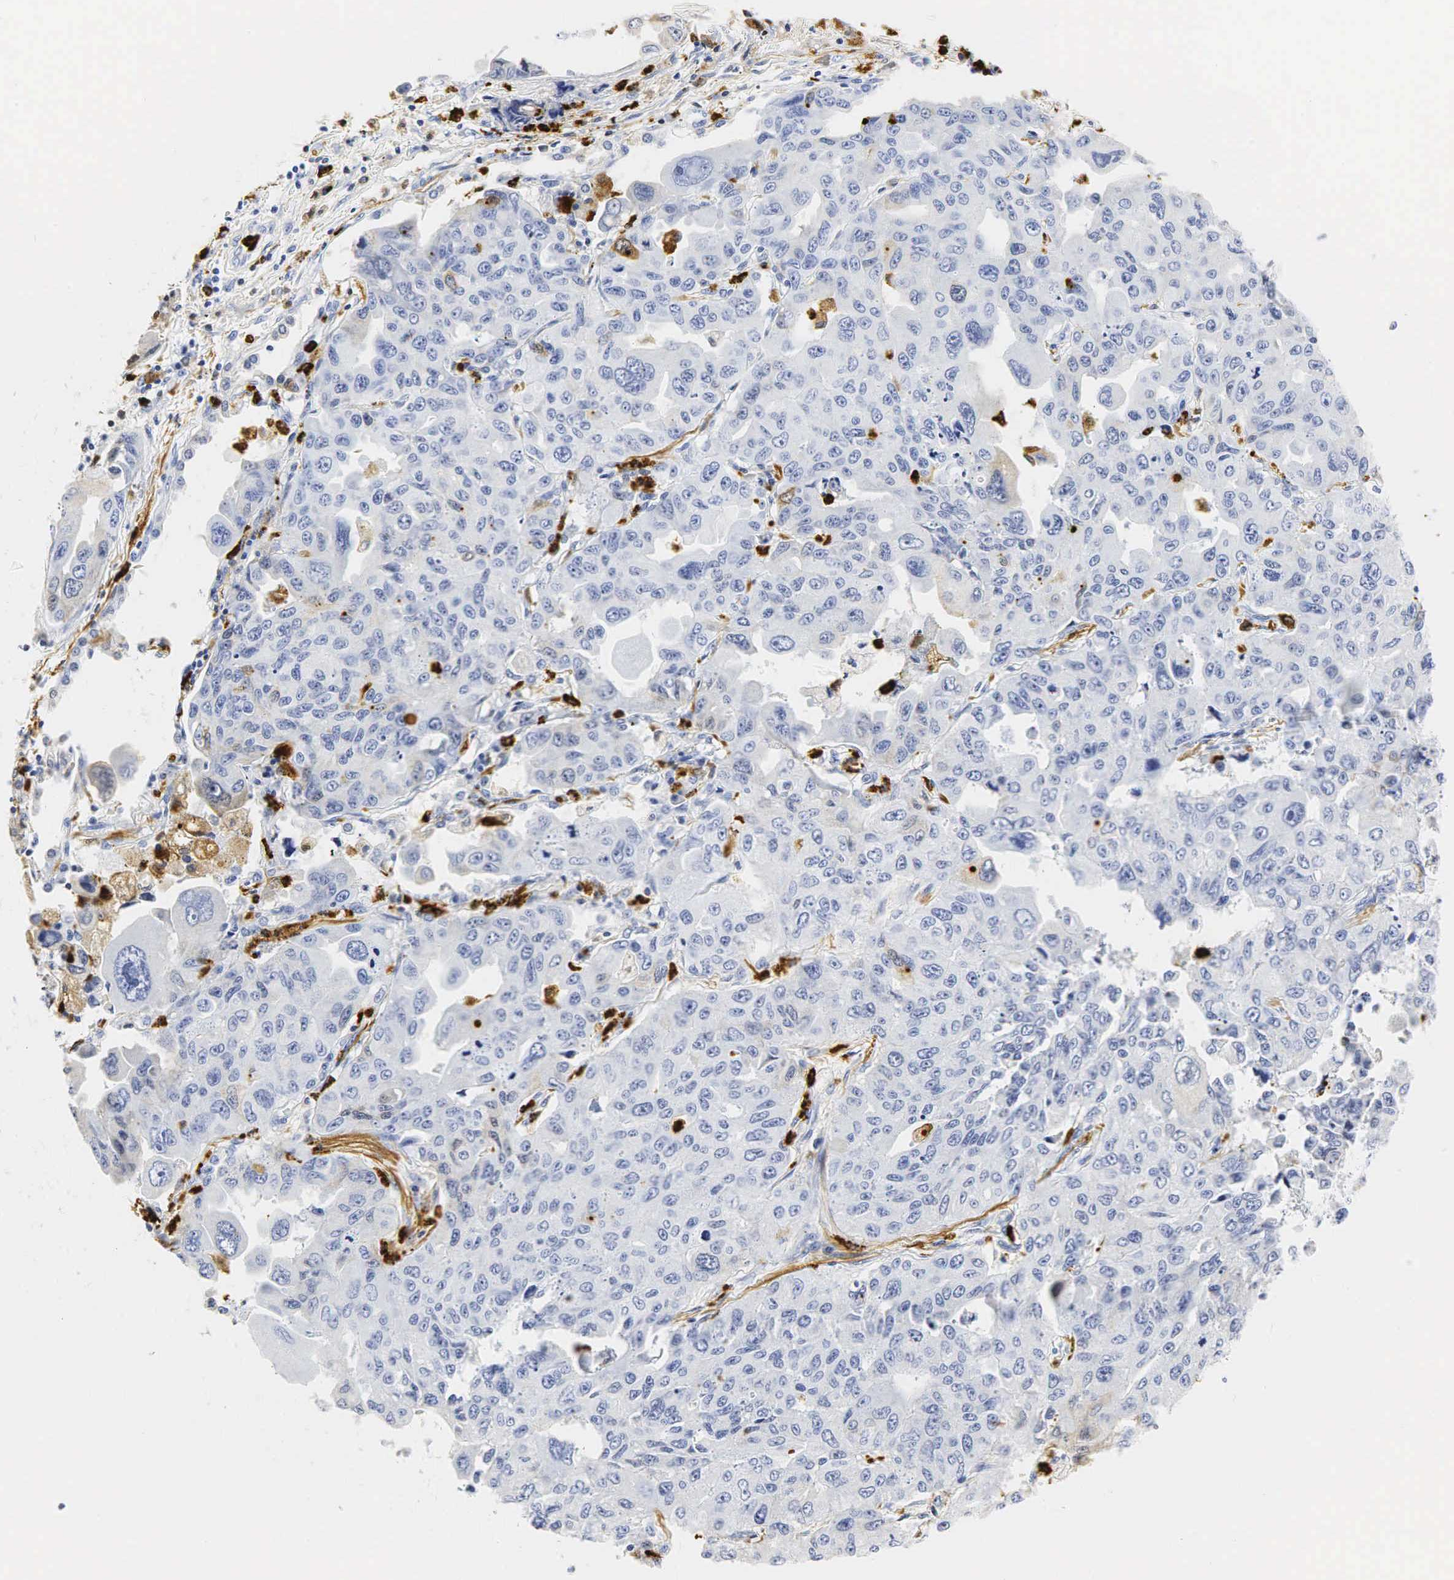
{"staining": {"intensity": "negative", "quantity": "none", "location": "none"}, "tissue": "lung cancer", "cell_type": "Tumor cells", "image_type": "cancer", "snomed": [{"axis": "morphology", "description": "Adenocarcinoma, NOS"}, {"axis": "topography", "description": "Lung"}], "caption": "Immunohistochemistry (IHC) histopathology image of neoplastic tissue: human adenocarcinoma (lung) stained with DAB (3,3'-diaminobenzidine) demonstrates no significant protein positivity in tumor cells.", "gene": "LYZ", "patient": {"sex": "male", "age": 64}}